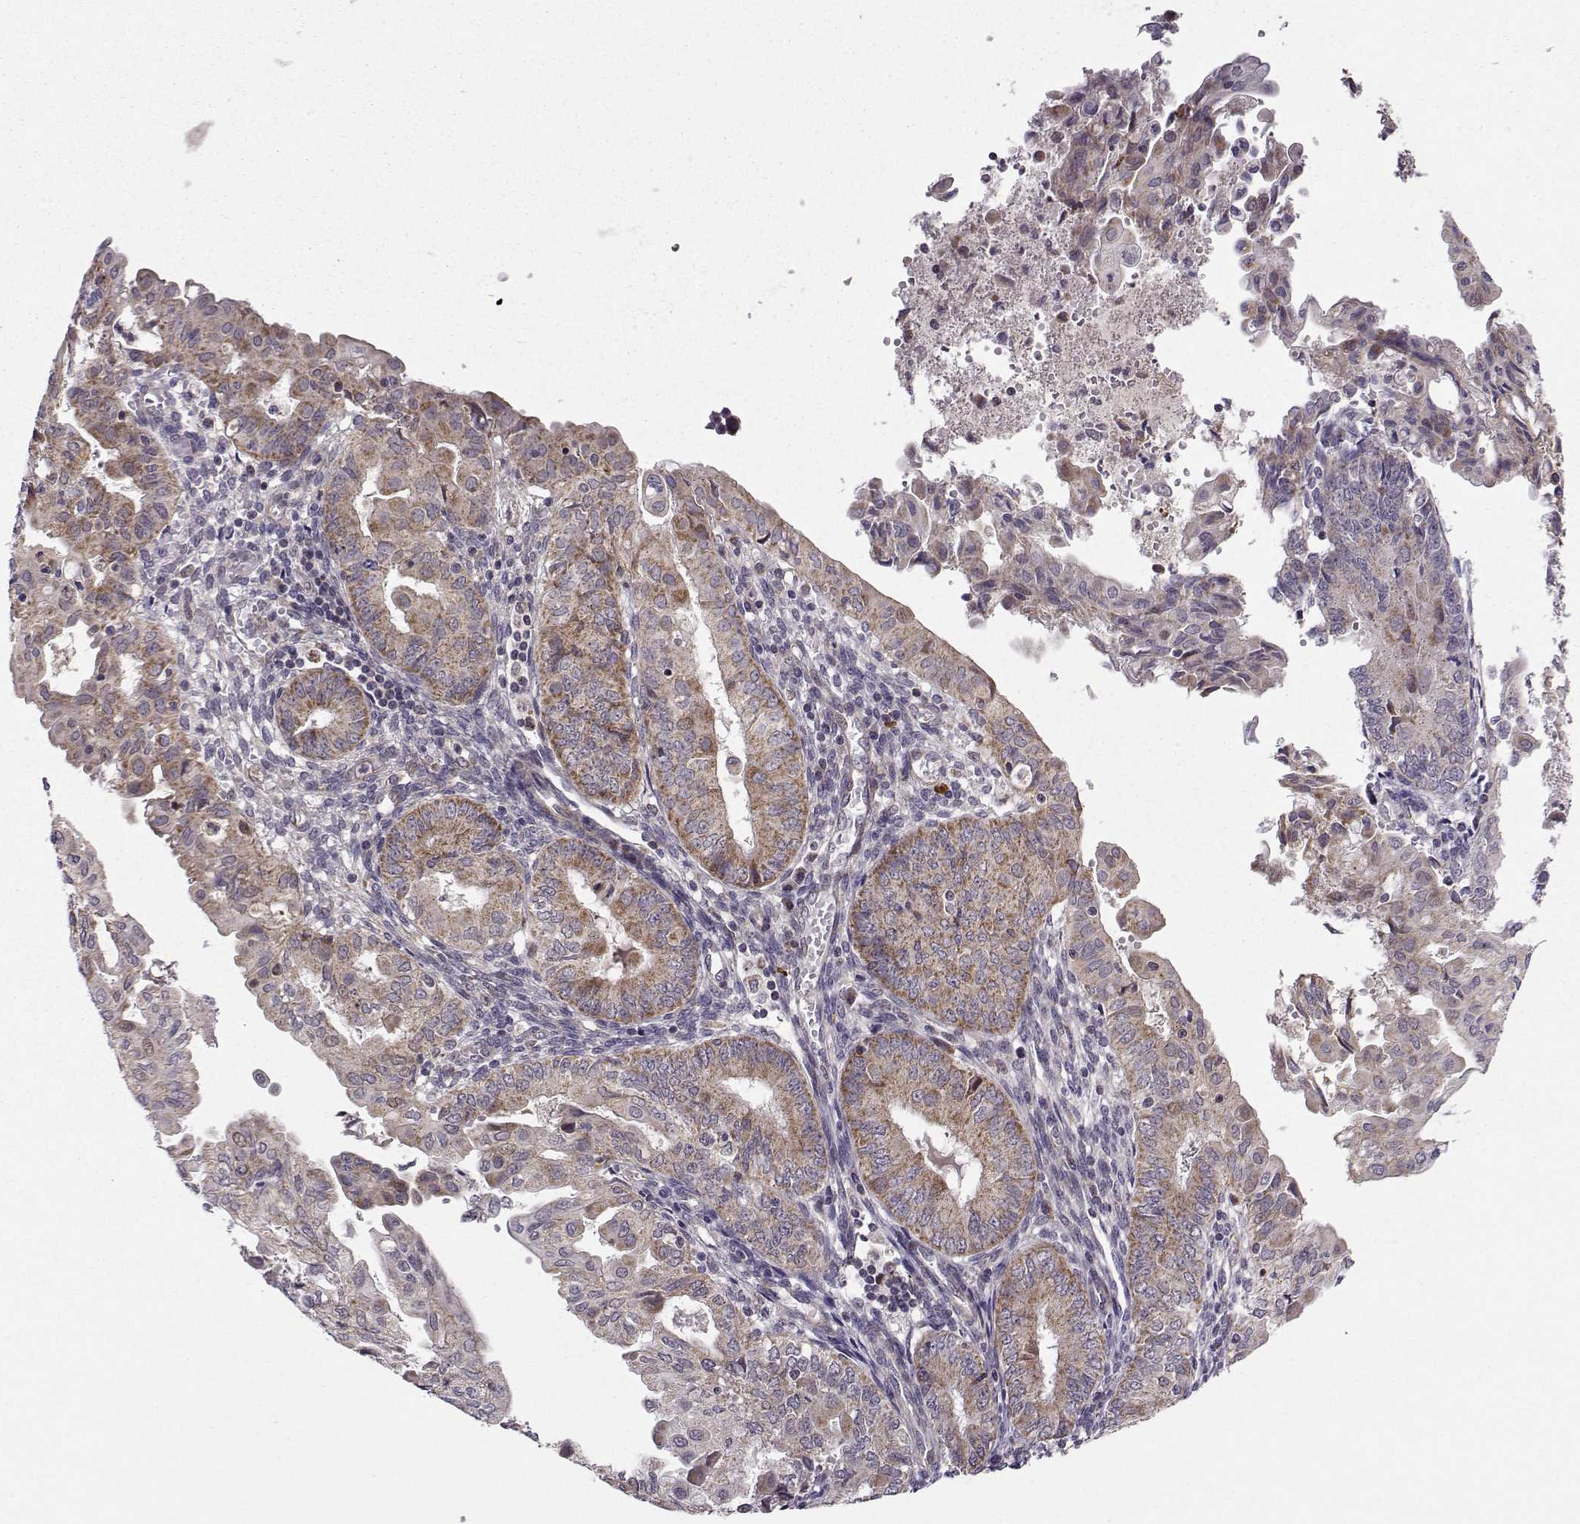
{"staining": {"intensity": "moderate", "quantity": ">75%", "location": "cytoplasmic/membranous"}, "tissue": "endometrial cancer", "cell_type": "Tumor cells", "image_type": "cancer", "snomed": [{"axis": "morphology", "description": "Adenocarcinoma, NOS"}, {"axis": "topography", "description": "Endometrium"}], "caption": "This is a photomicrograph of immunohistochemistry staining of endometrial adenocarcinoma, which shows moderate staining in the cytoplasmic/membranous of tumor cells.", "gene": "NECAB3", "patient": {"sex": "female", "age": 68}}